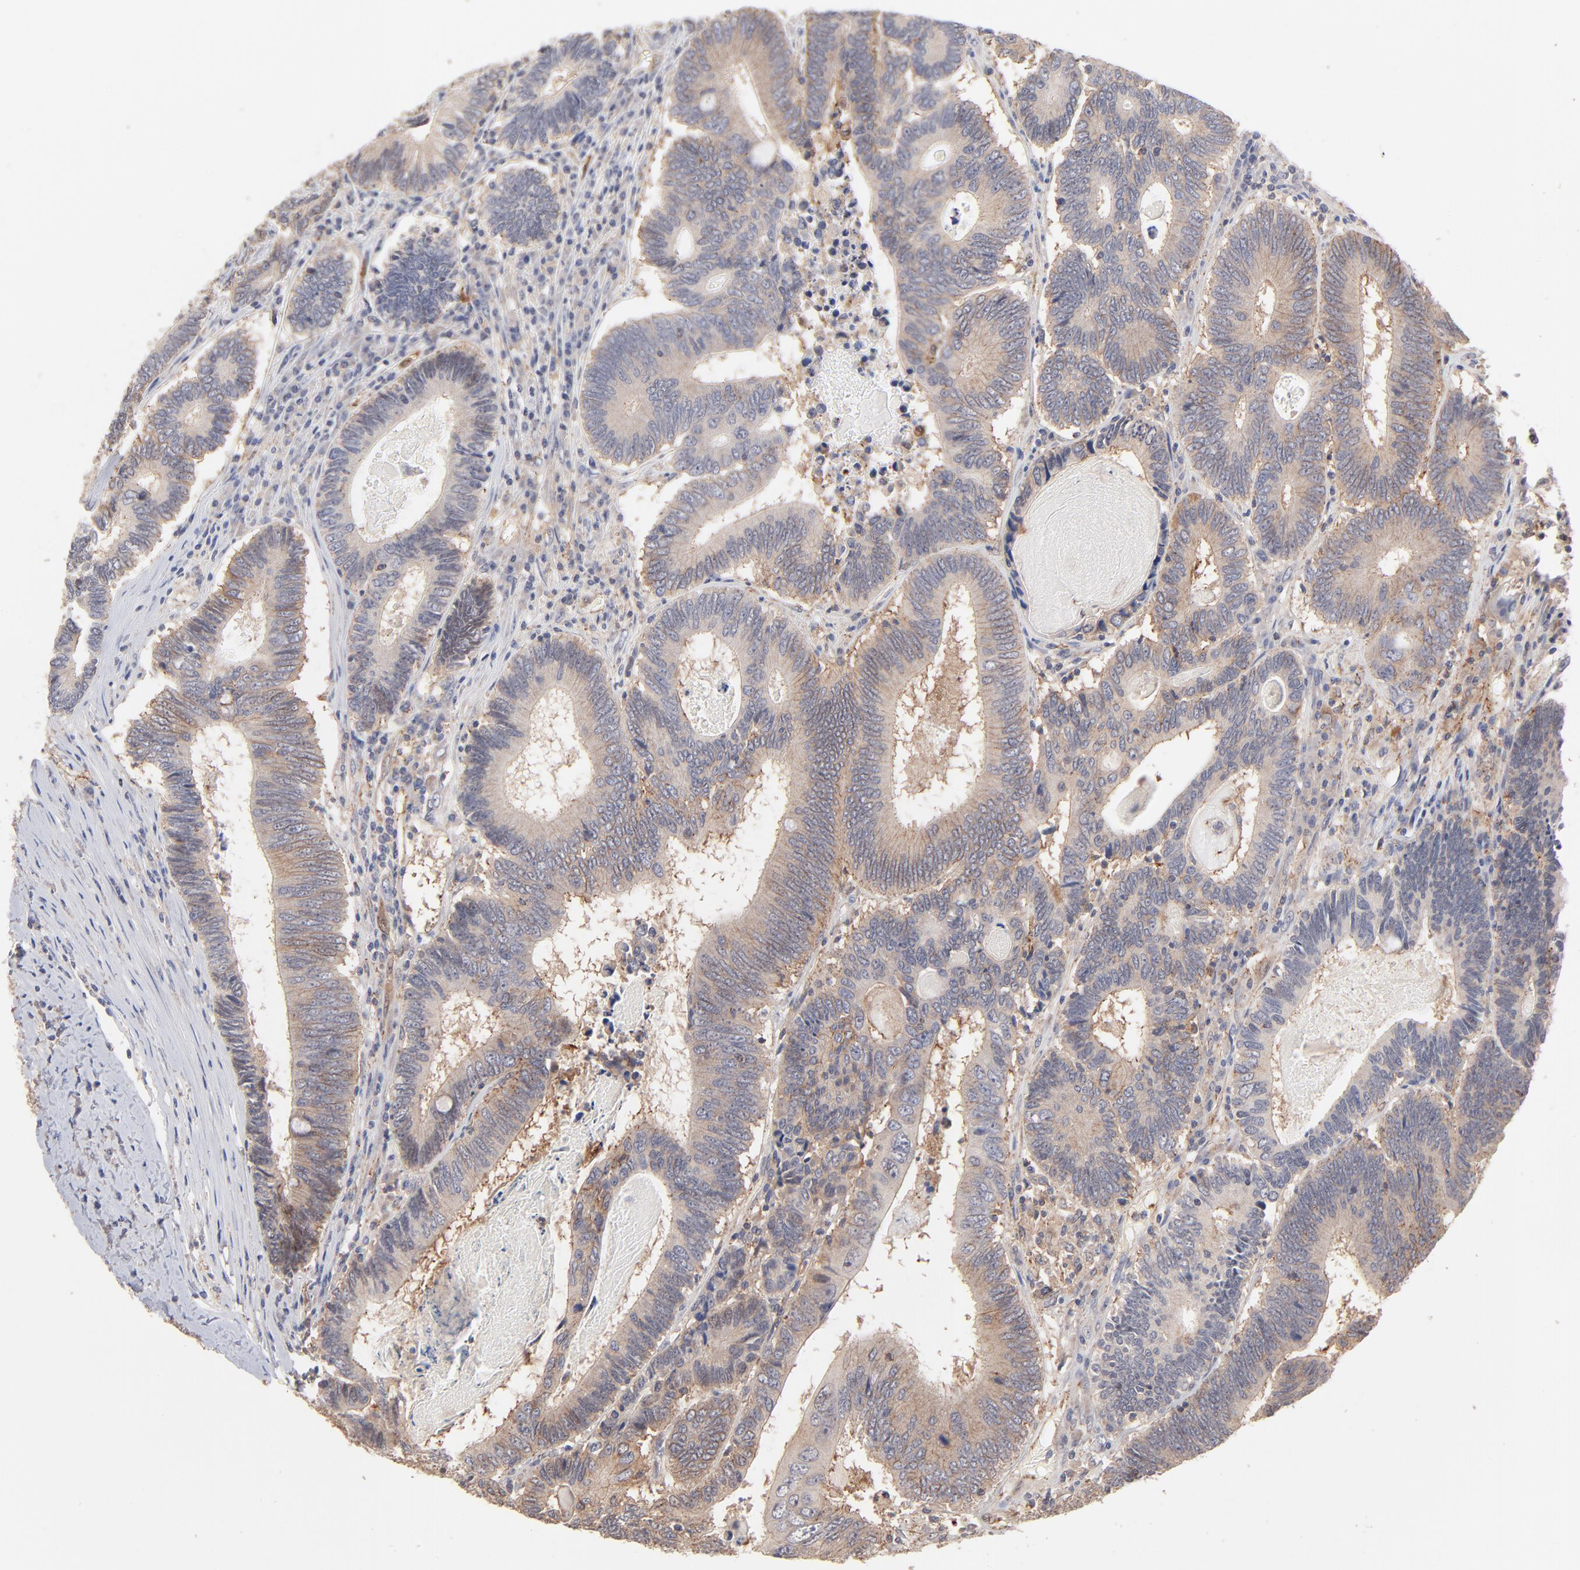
{"staining": {"intensity": "weak", "quantity": ">75%", "location": "cytoplasmic/membranous"}, "tissue": "colorectal cancer", "cell_type": "Tumor cells", "image_type": "cancer", "snomed": [{"axis": "morphology", "description": "Adenocarcinoma, NOS"}, {"axis": "topography", "description": "Colon"}], "caption": "A micrograph of colorectal cancer (adenocarcinoma) stained for a protein demonstrates weak cytoplasmic/membranous brown staining in tumor cells.", "gene": "IVNS1ABP", "patient": {"sex": "female", "age": 78}}